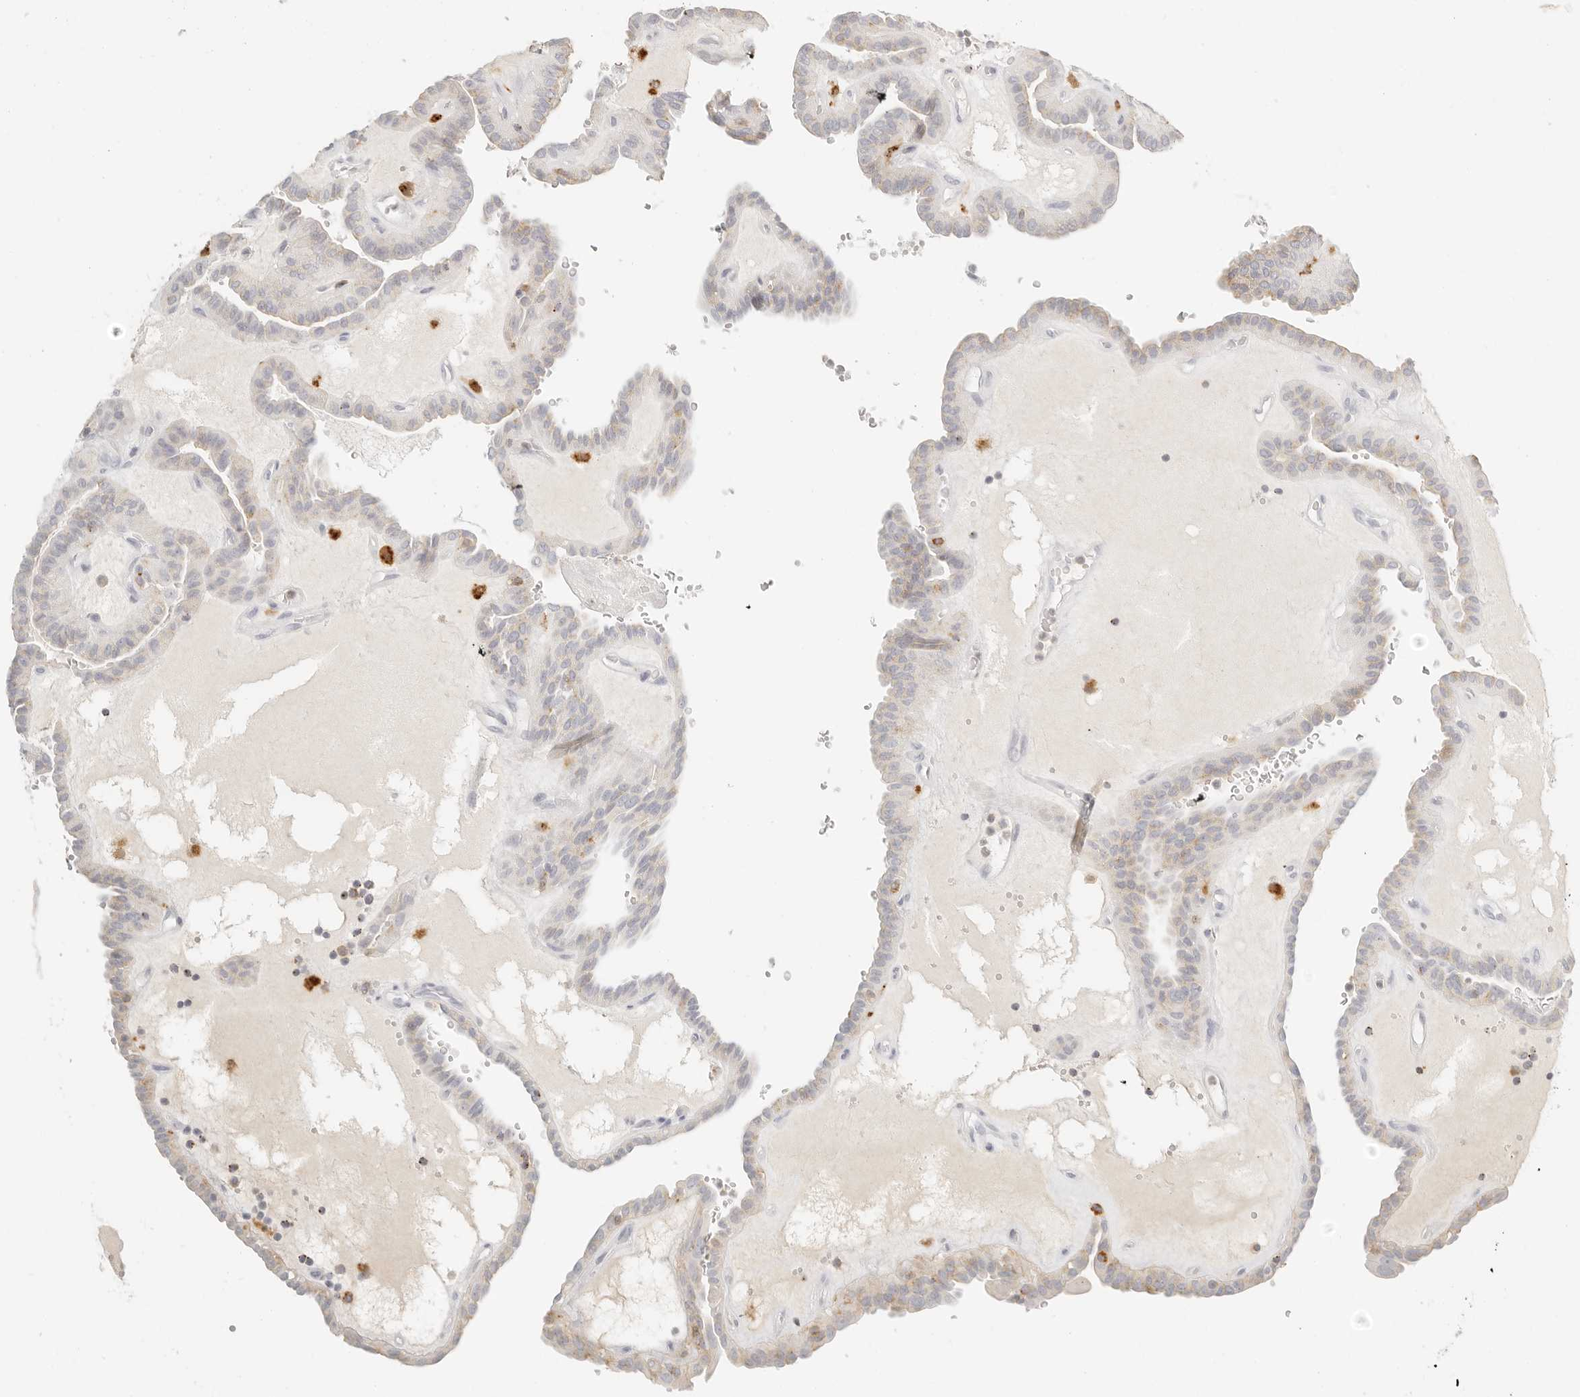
{"staining": {"intensity": "weak", "quantity": "<25%", "location": "cytoplasmic/membranous"}, "tissue": "thyroid cancer", "cell_type": "Tumor cells", "image_type": "cancer", "snomed": [{"axis": "morphology", "description": "Papillary adenocarcinoma, NOS"}, {"axis": "topography", "description": "Thyroid gland"}], "caption": "Photomicrograph shows no significant protein positivity in tumor cells of papillary adenocarcinoma (thyroid).", "gene": "RNASET2", "patient": {"sex": "male", "age": 77}}